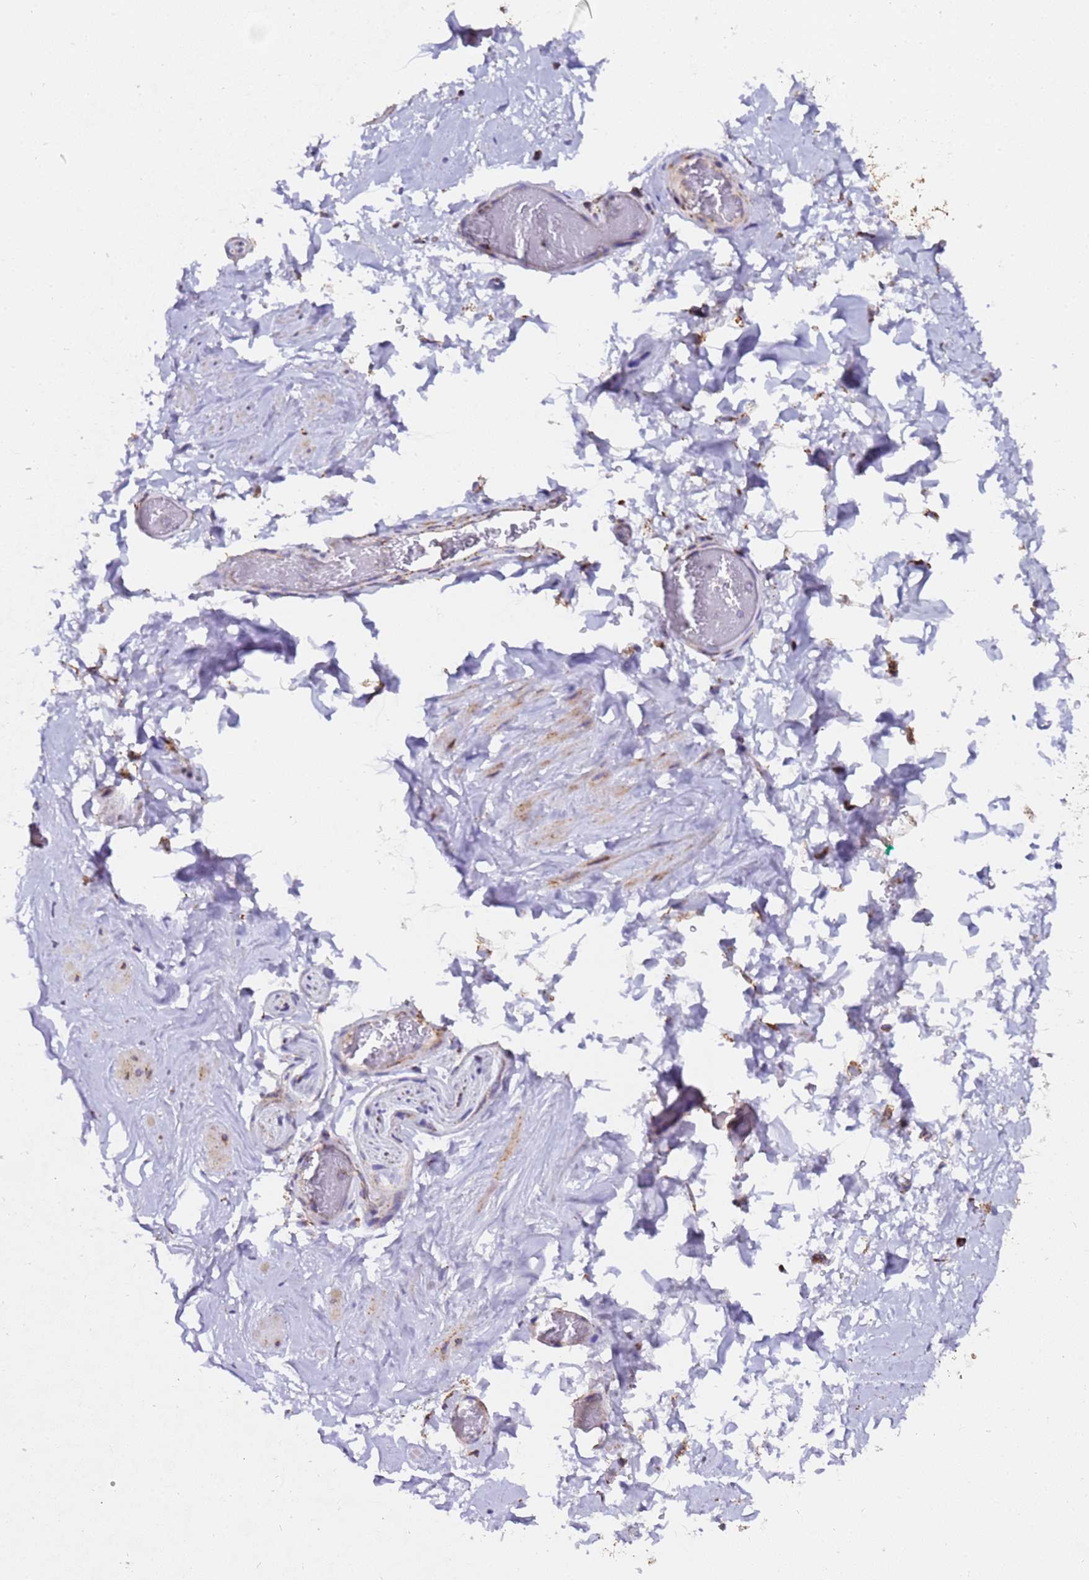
{"staining": {"intensity": "moderate", "quantity": ">75%", "location": "cytoplasmic/membranous"}, "tissue": "adipose tissue", "cell_type": "Adipocytes", "image_type": "normal", "snomed": [{"axis": "morphology", "description": "Normal tissue, NOS"}, {"axis": "topography", "description": "Soft tissue"}, {"axis": "topography", "description": "Vascular tissue"}], "caption": "Adipocytes exhibit medium levels of moderate cytoplasmic/membranous positivity in about >75% of cells in unremarkable human adipose tissue.", "gene": "MRPS12", "patient": {"sex": "male", "age": 41}}